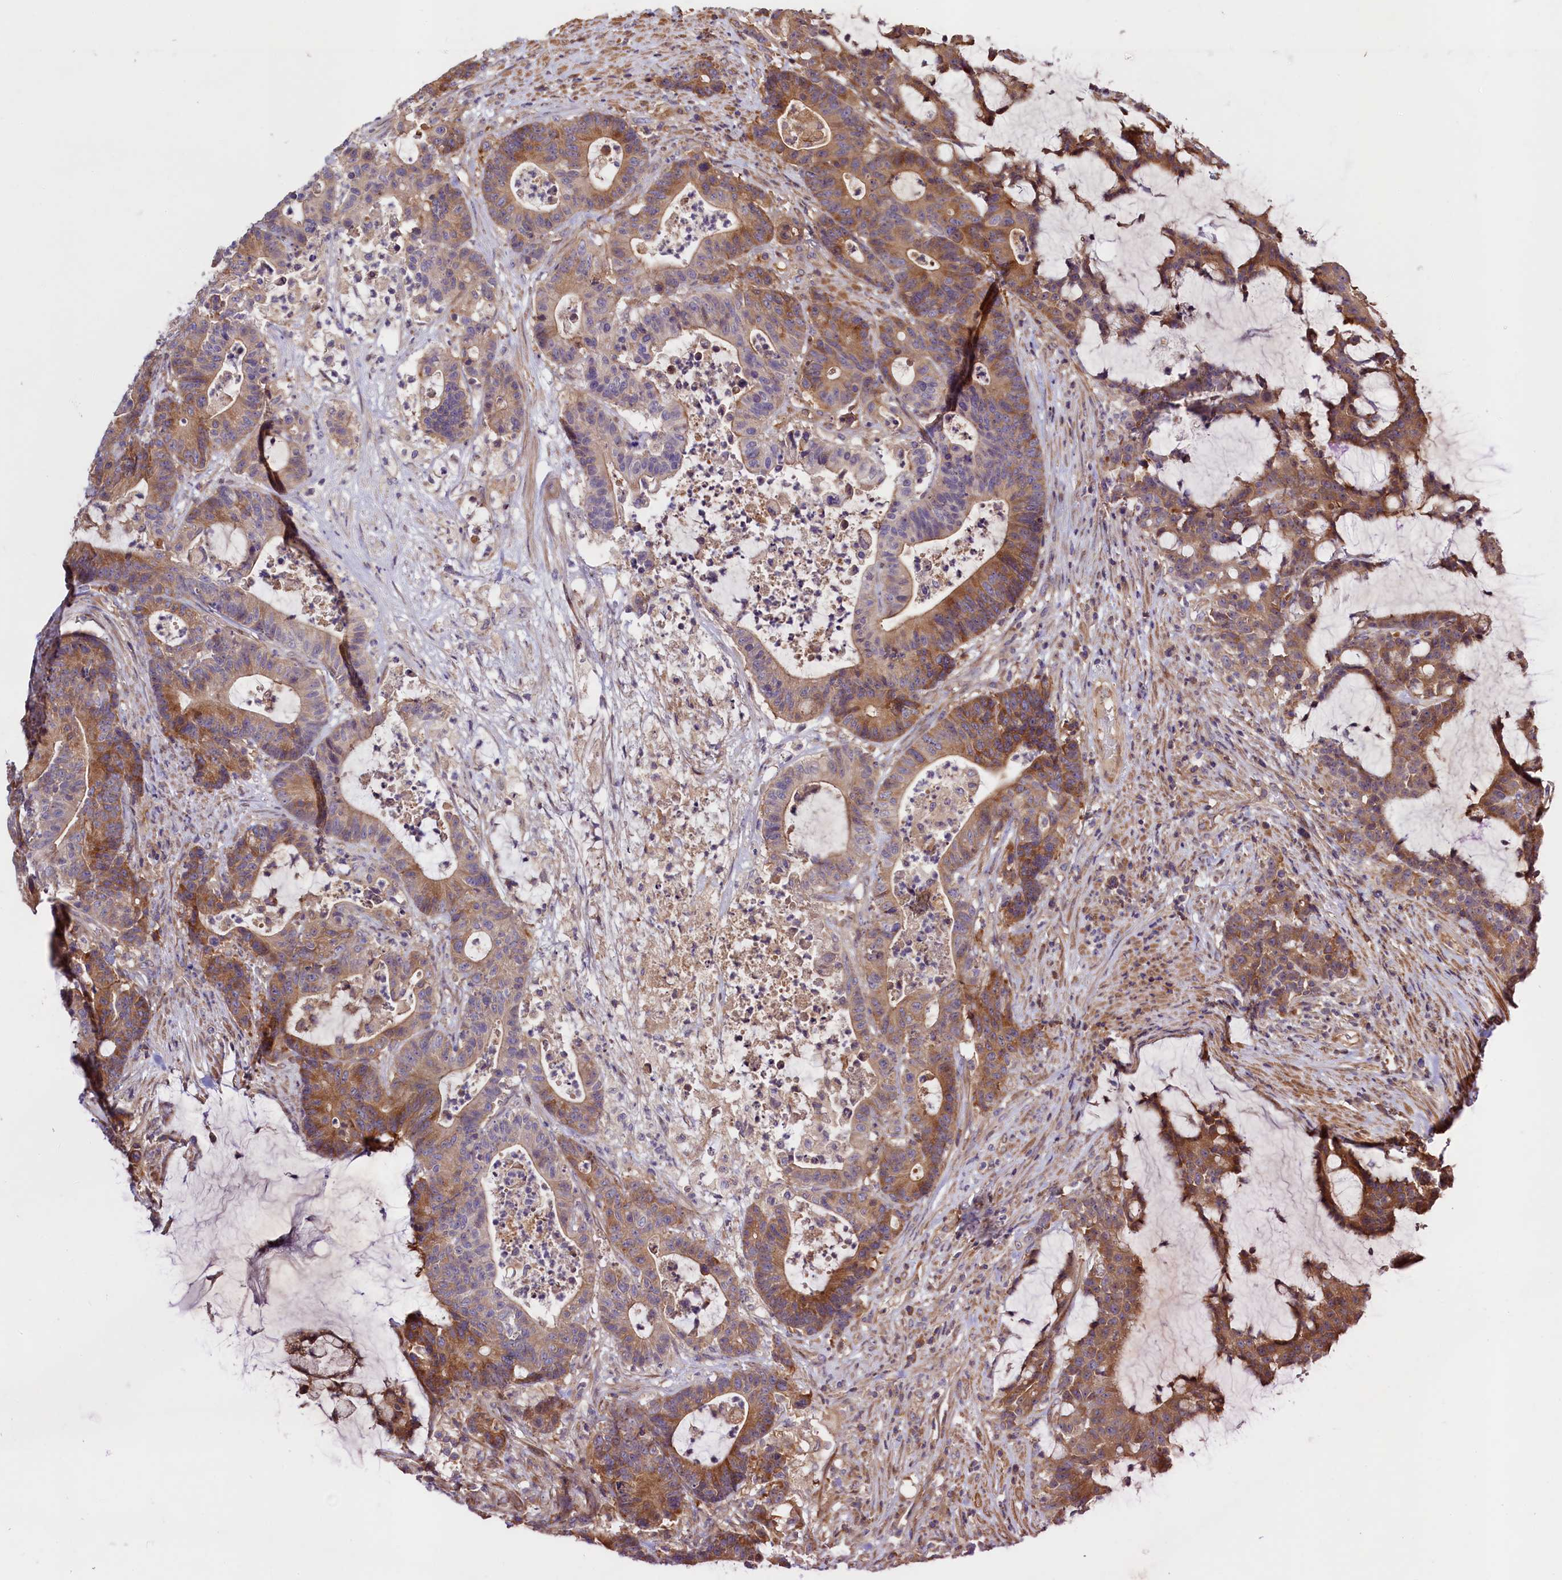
{"staining": {"intensity": "moderate", "quantity": ">75%", "location": "cytoplasmic/membranous"}, "tissue": "colorectal cancer", "cell_type": "Tumor cells", "image_type": "cancer", "snomed": [{"axis": "morphology", "description": "Adenocarcinoma, NOS"}, {"axis": "topography", "description": "Colon"}], "caption": "This image displays adenocarcinoma (colorectal) stained with immunohistochemistry (IHC) to label a protein in brown. The cytoplasmic/membranous of tumor cells show moderate positivity for the protein. Nuclei are counter-stained blue.", "gene": "KLHDC4", "patient": {"sex": "female", "age": 84}}